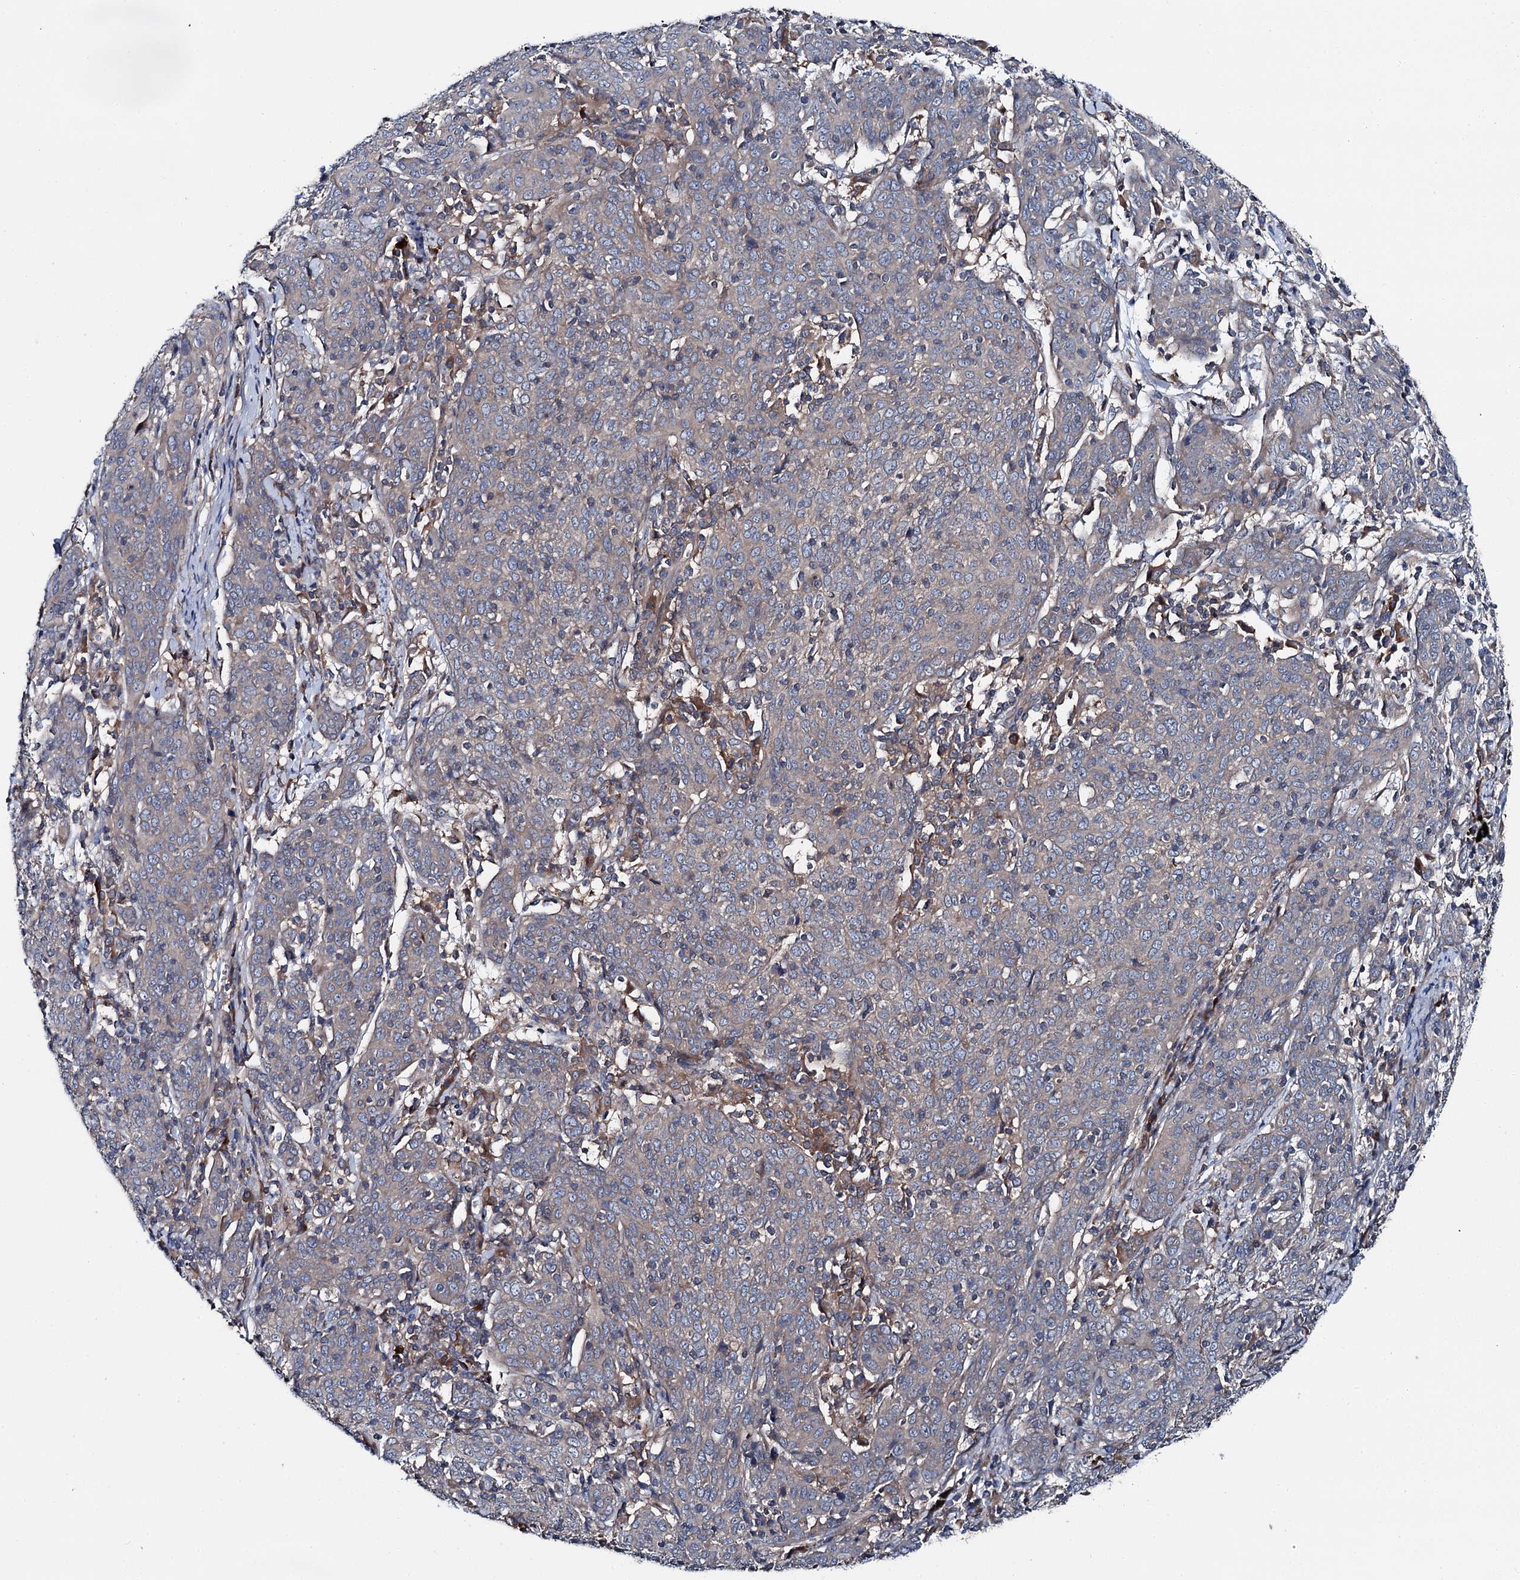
{"staining": {"intensity": "weak", "quantity": "25%-75%", "location": "cytoplasmic/membranous"}, "tissue": "cervical cancer", "cell_type": "Tumor cells", "image_type": "cancer", "snomed": [{"axis": "morphology", "description": "Squamous cell carcinoma, NOS"}, {"axis": "topography", "description": "Cervix"}], "caption": "Human cervical cancer (squamous cell carcinoma) stained with a brown dye displays weak cytoplasmic/membranous positive expression in about 25%-75% of tumor cells.", "gene": "SLC22A25", "patient": {"sex": "female", "age": 67}}